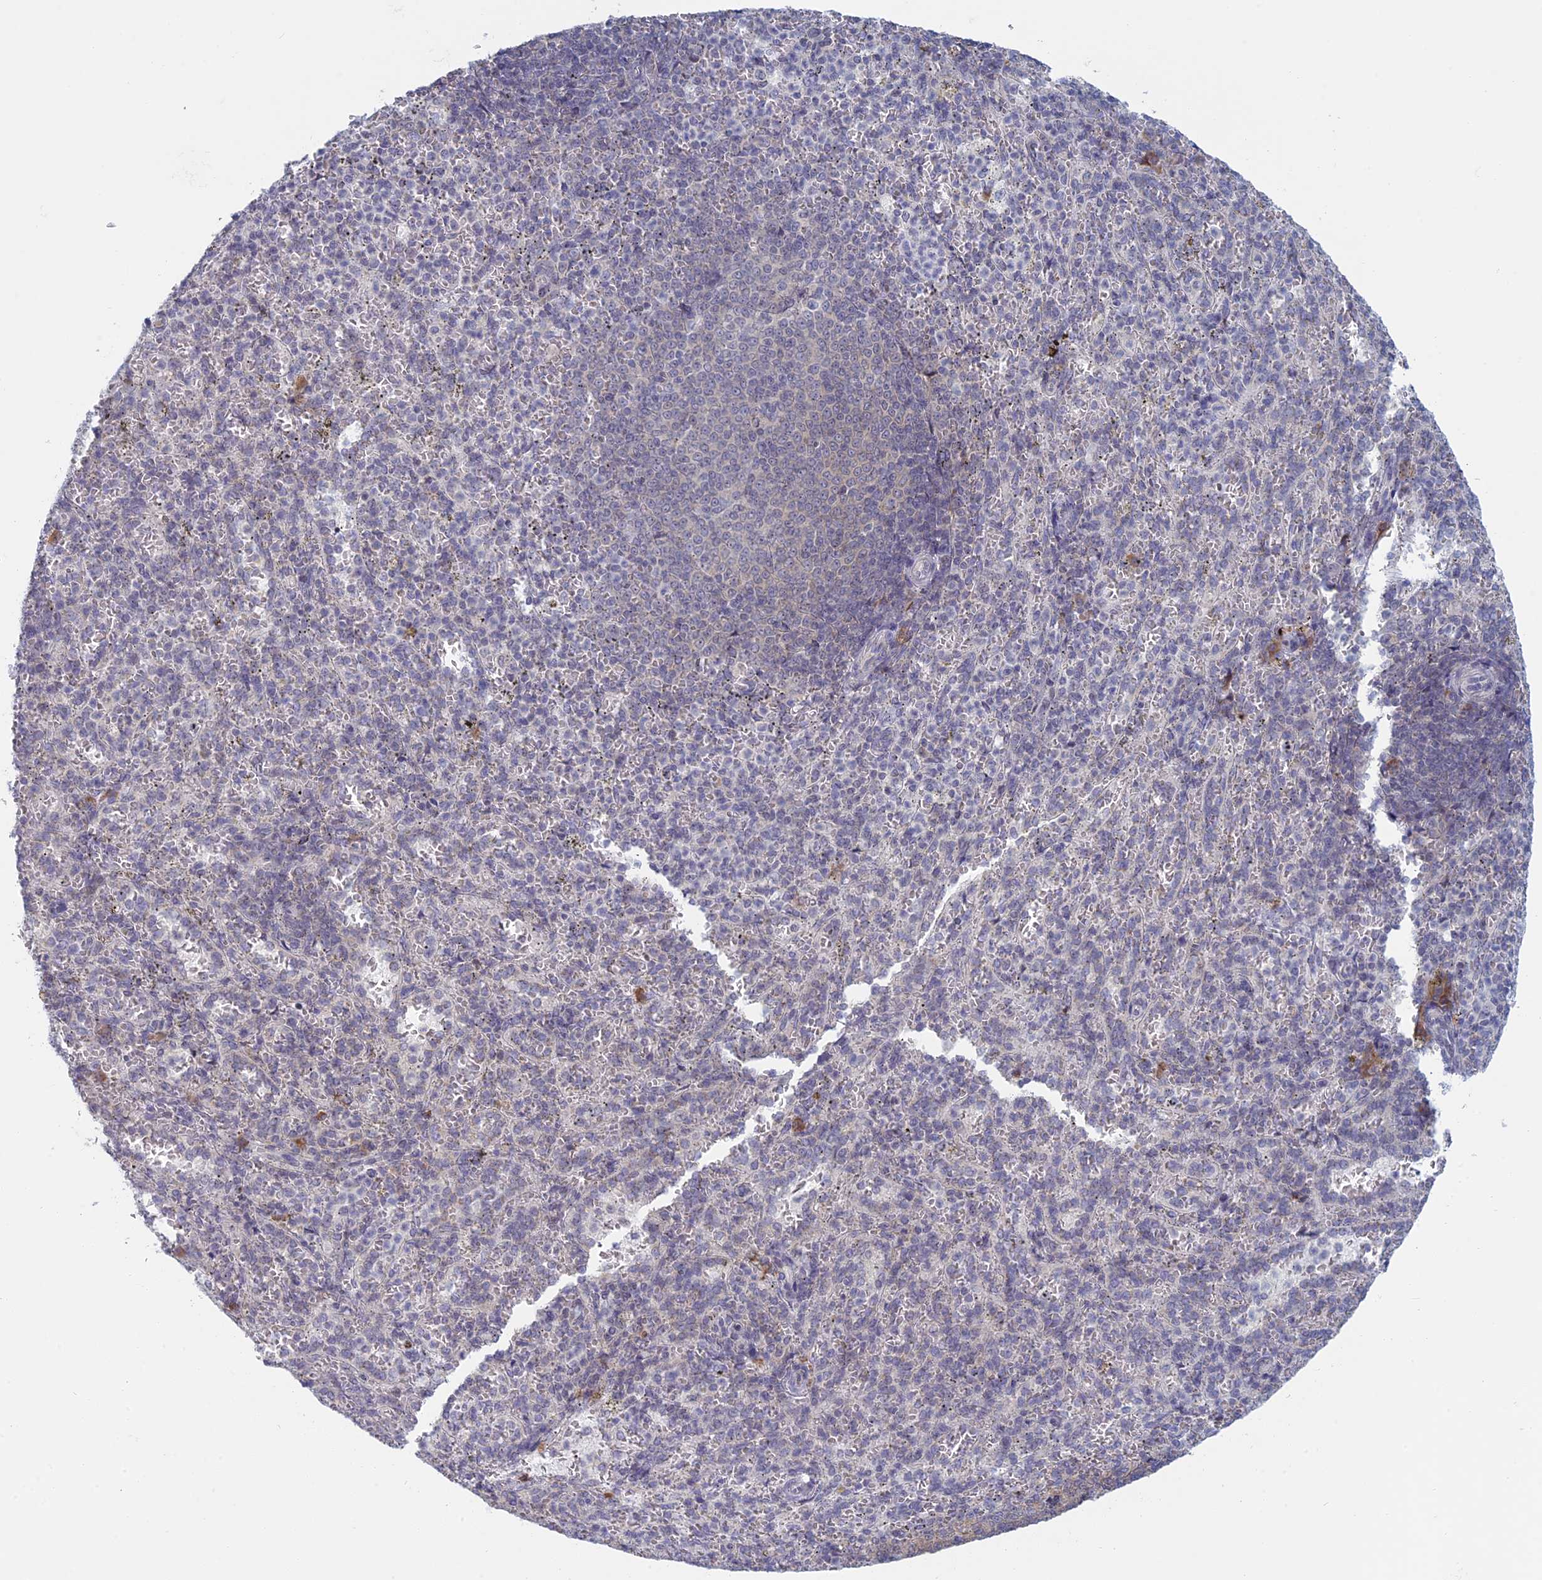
{"staining": {"intensity": "weak", "quantity": "25%-75%", "location": "cytoplasmic/membranous"}, "tissue": "spleen", "cell_type": "Cells in red pulp", "image_type": "normal", "snomed": [{"axis": "morphology", "description": "Normal tissue, NOS"}, {"axis": "topography", "description": "Spleen"}], "caption": "Protein expression by IHC reveals weak cytoplasmic/membranous staining in about 25%-75% of cells in red pulp in unremarkable spleen. (DAB IHC with brightfield microscopy, high magnification).", "gene": "RPS19BP1", "patient": {"sex": "female", "age": 21}}